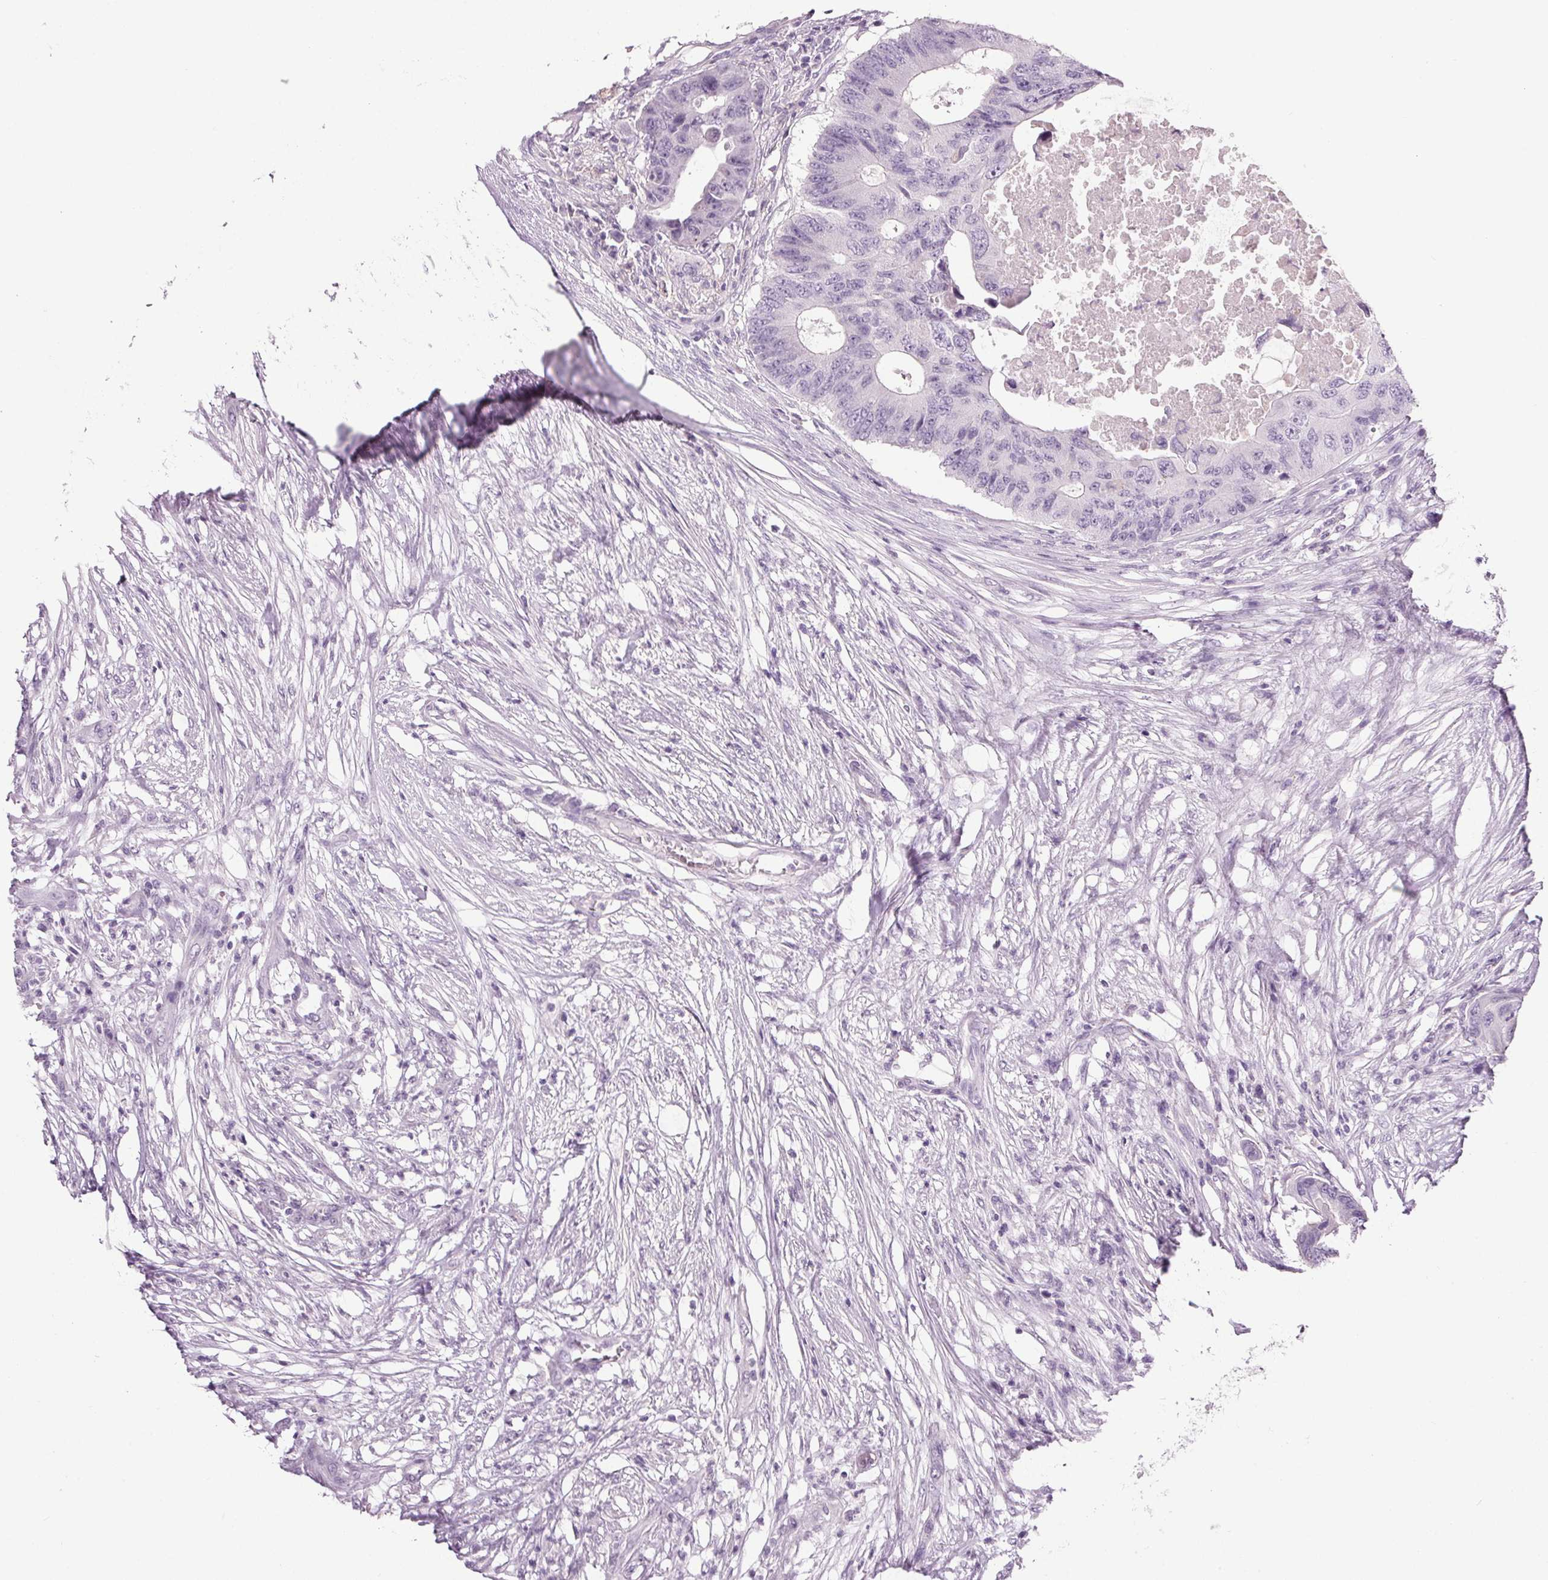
{"staining": {"intensity": "negative", "quantity": "none", "location": "none"}, "tissue": "colorectal cancer", "cell_type": "Tumor cells", "image_type": "cancer", "snomed": [{"axis": "morphology", "description": "Adenocarcinoma, NOS"}, {"axis": "topography", "description": "Colon"}], "caption": "This is an immunohistochemistry image of adenocarcinoma (colorectal). There is no staining in tumor cells.", "gene": "PPP1R1A", "patient": {"sex": "male", "age": 71}}